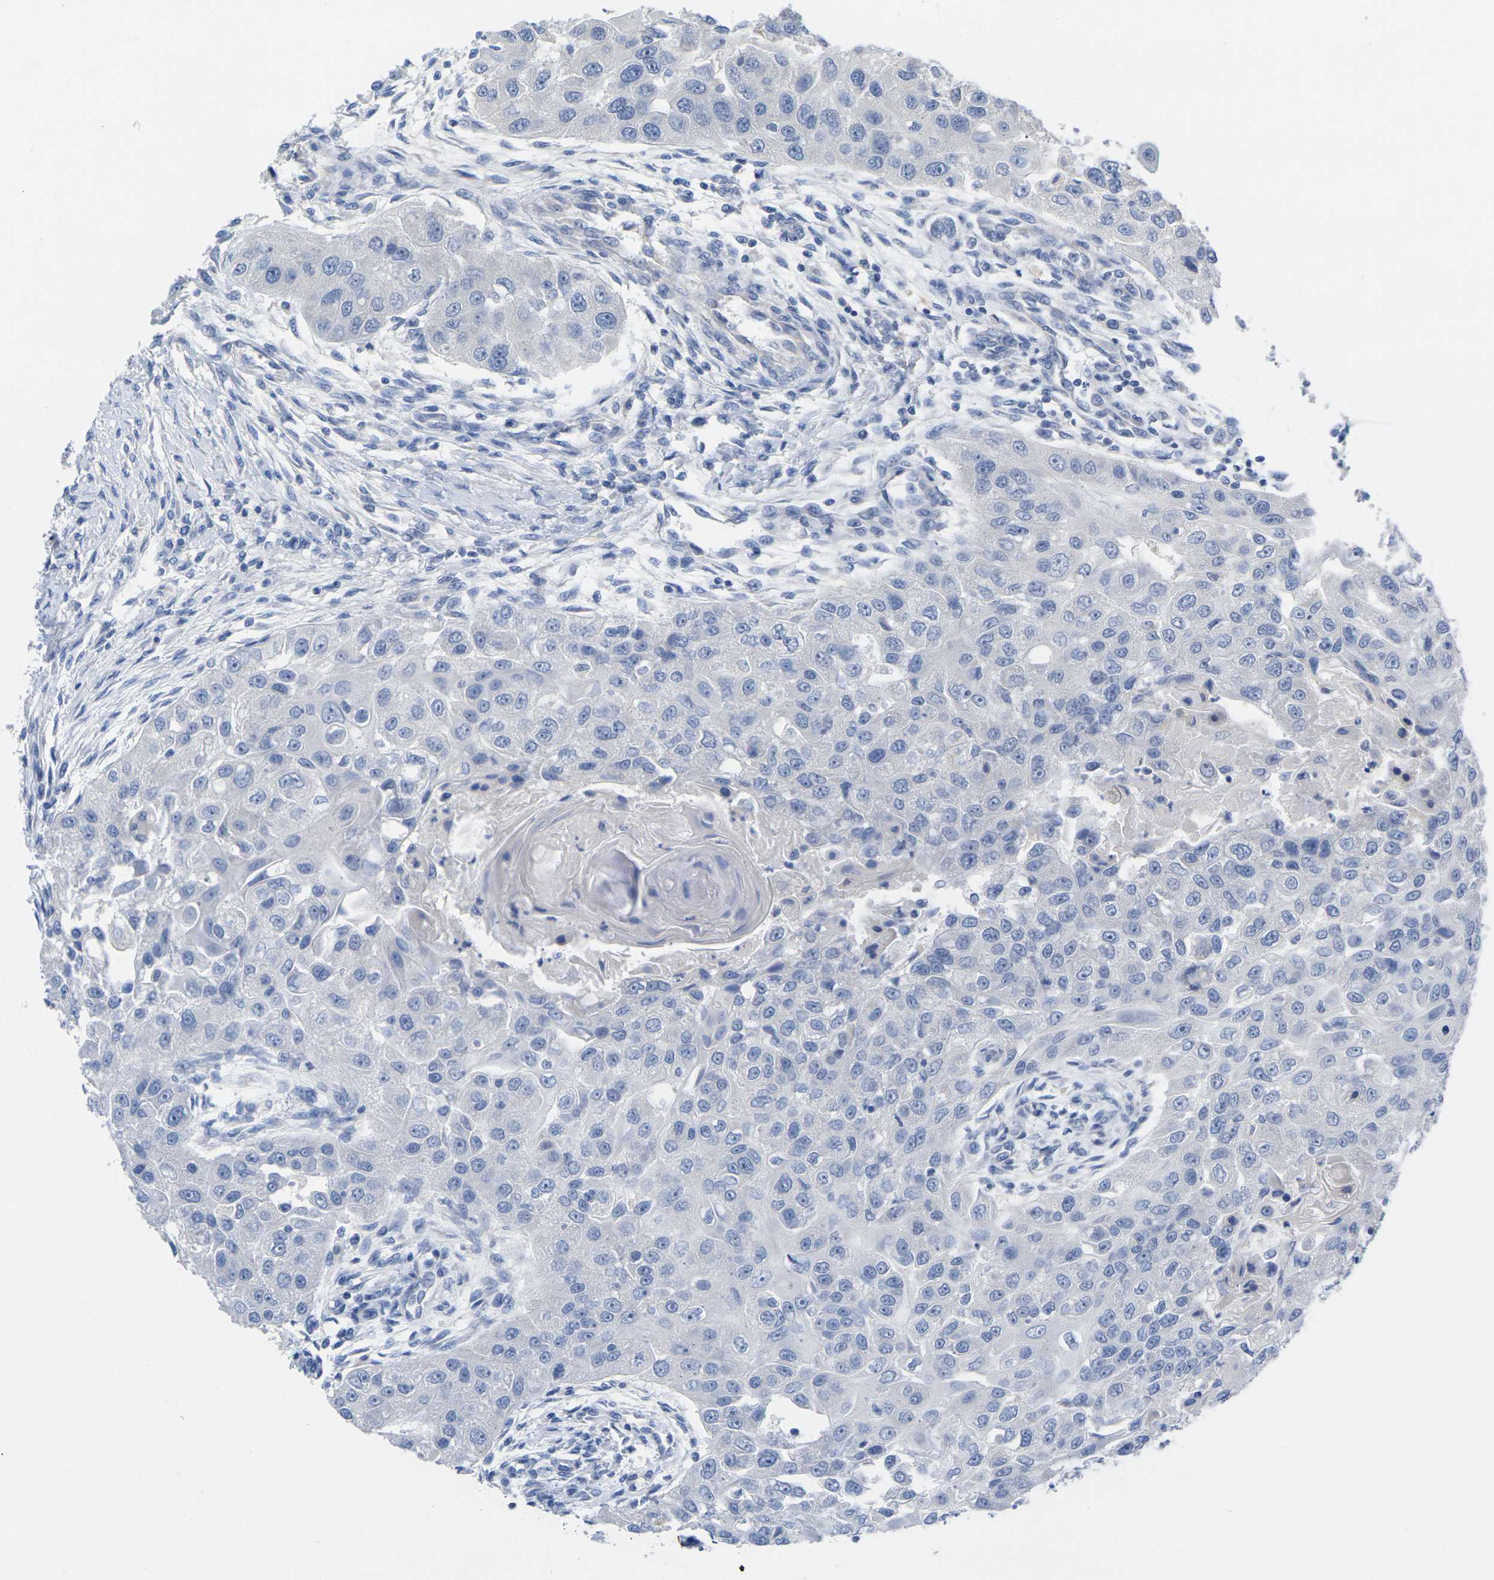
{"staining": {"intensity": "negative", "quantity": "none", "location": "none"}, "tissue": "head and neck cancer", "cell_type": "Tumor cells", "image_type": "cancer", "snomed": [{"axis": "morphology", "description": "Normal tissue, NOS"}, {"axis": "morphology", "description": "Squamous cell carcinoma, NOS"}, {"axis": "topography", "description": "Skeletal muscle"}, {"axis": "topography", "description": "Head-Neck"}], "caption": "IHC photomicrograph of head and neck cancer stained for a protein (brown), which displays no expression in tumor cells.", "gene": "TNNI3", "patient": {"sex": "male", "age": 51}}